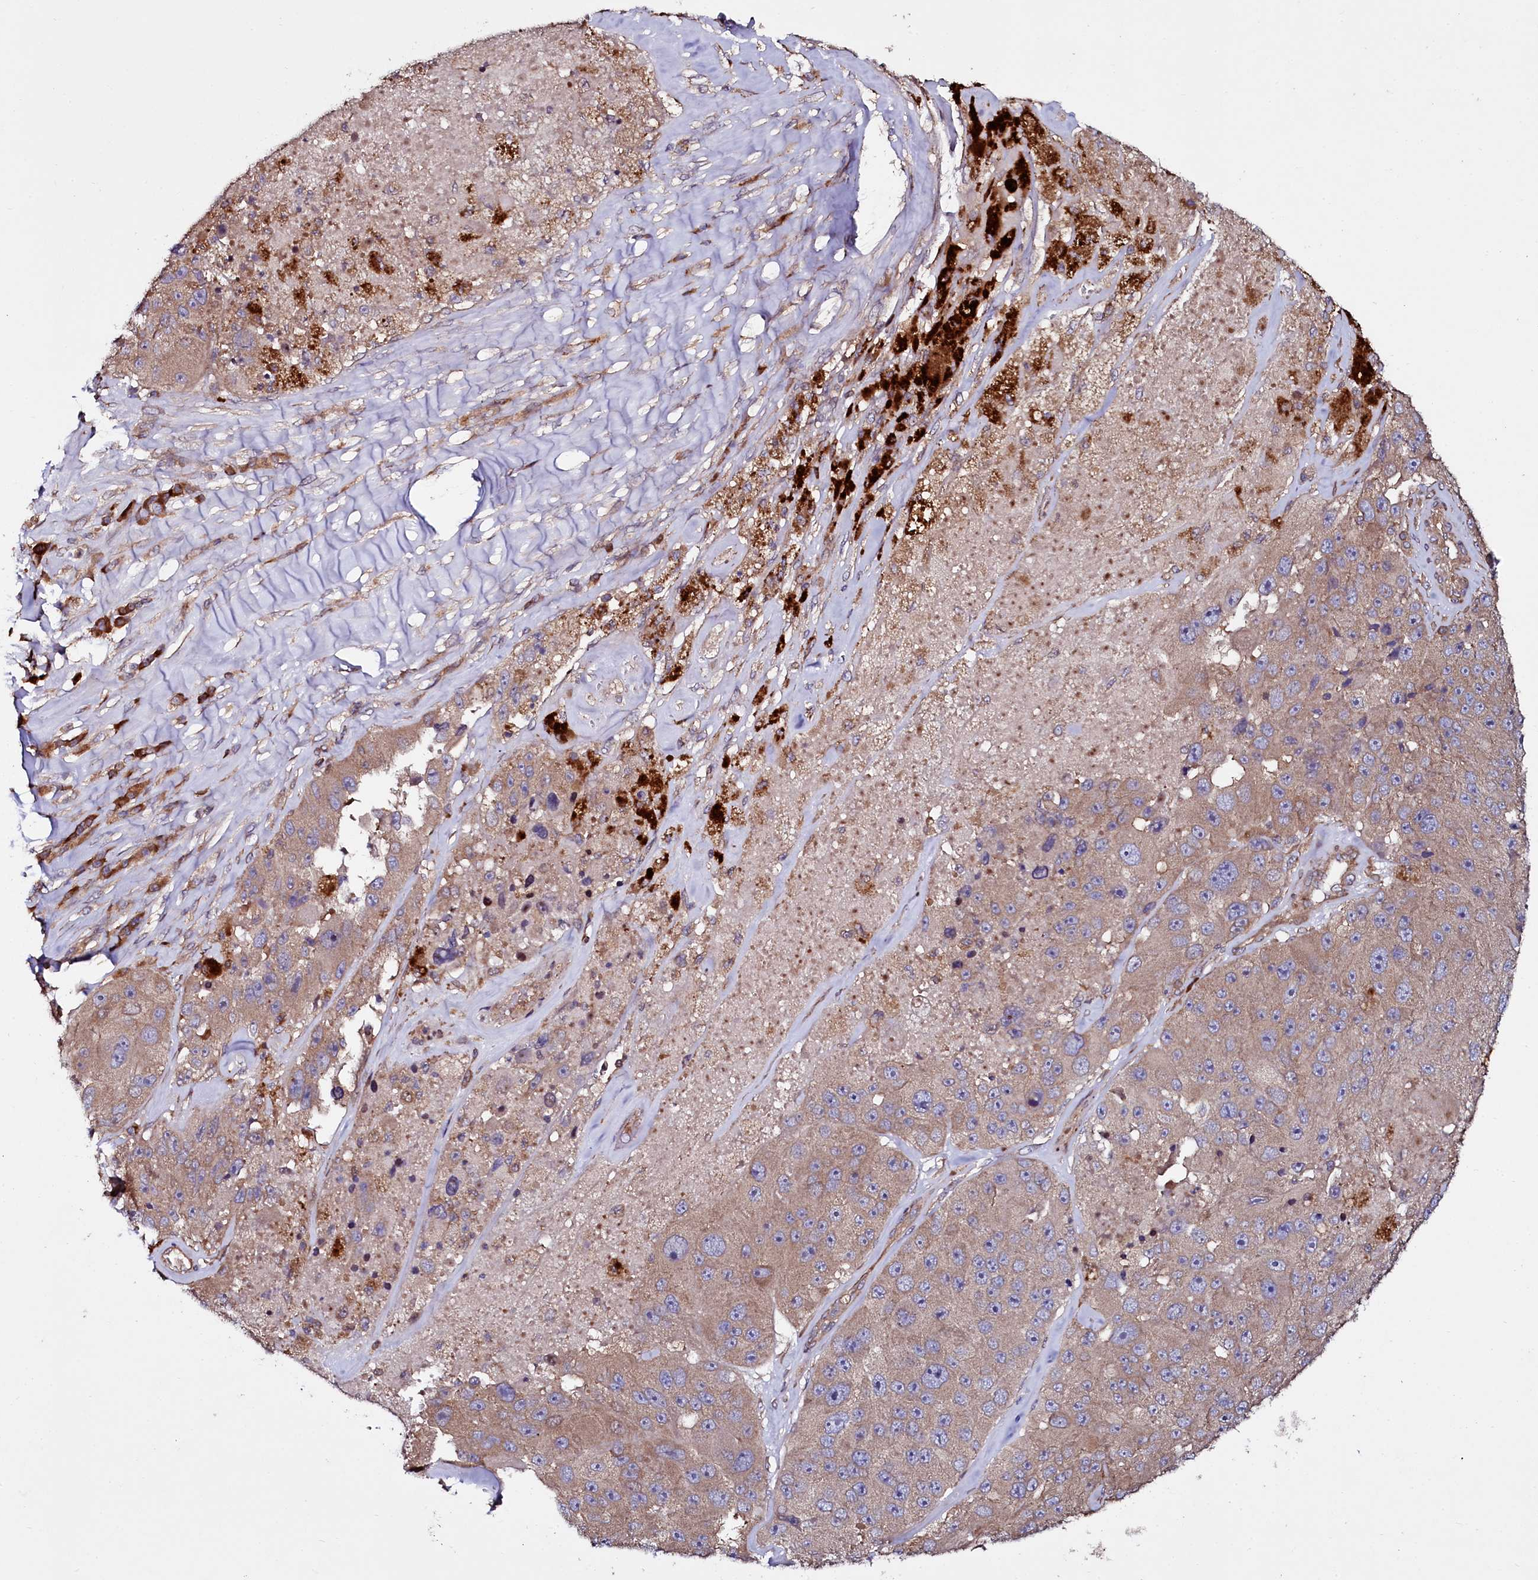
{"staining": {"intensity": "moderate", "quantity": ">75%", "location": "cytoplasmic/membranous"}, "tissue": "melanoma", "cell_type": "Tumor cells", "image_type": "cancer", "snomed": [{"axis": "morphology", "description": "Malignant melanoma, Metastatic site"}, {"axis": "topography", "description": "Lymph node"}], "caption": "High-magnification brightfield microscopy of melanoma stained with DAB (brown) and counterstained with hematoxylin (blue). tumor cells exhibit moderate cytoplasmic/membranous expression is identified in approximately>75% of cells.", "gene": "USPL1", "patient": {"sex": "male", "age": 62}}